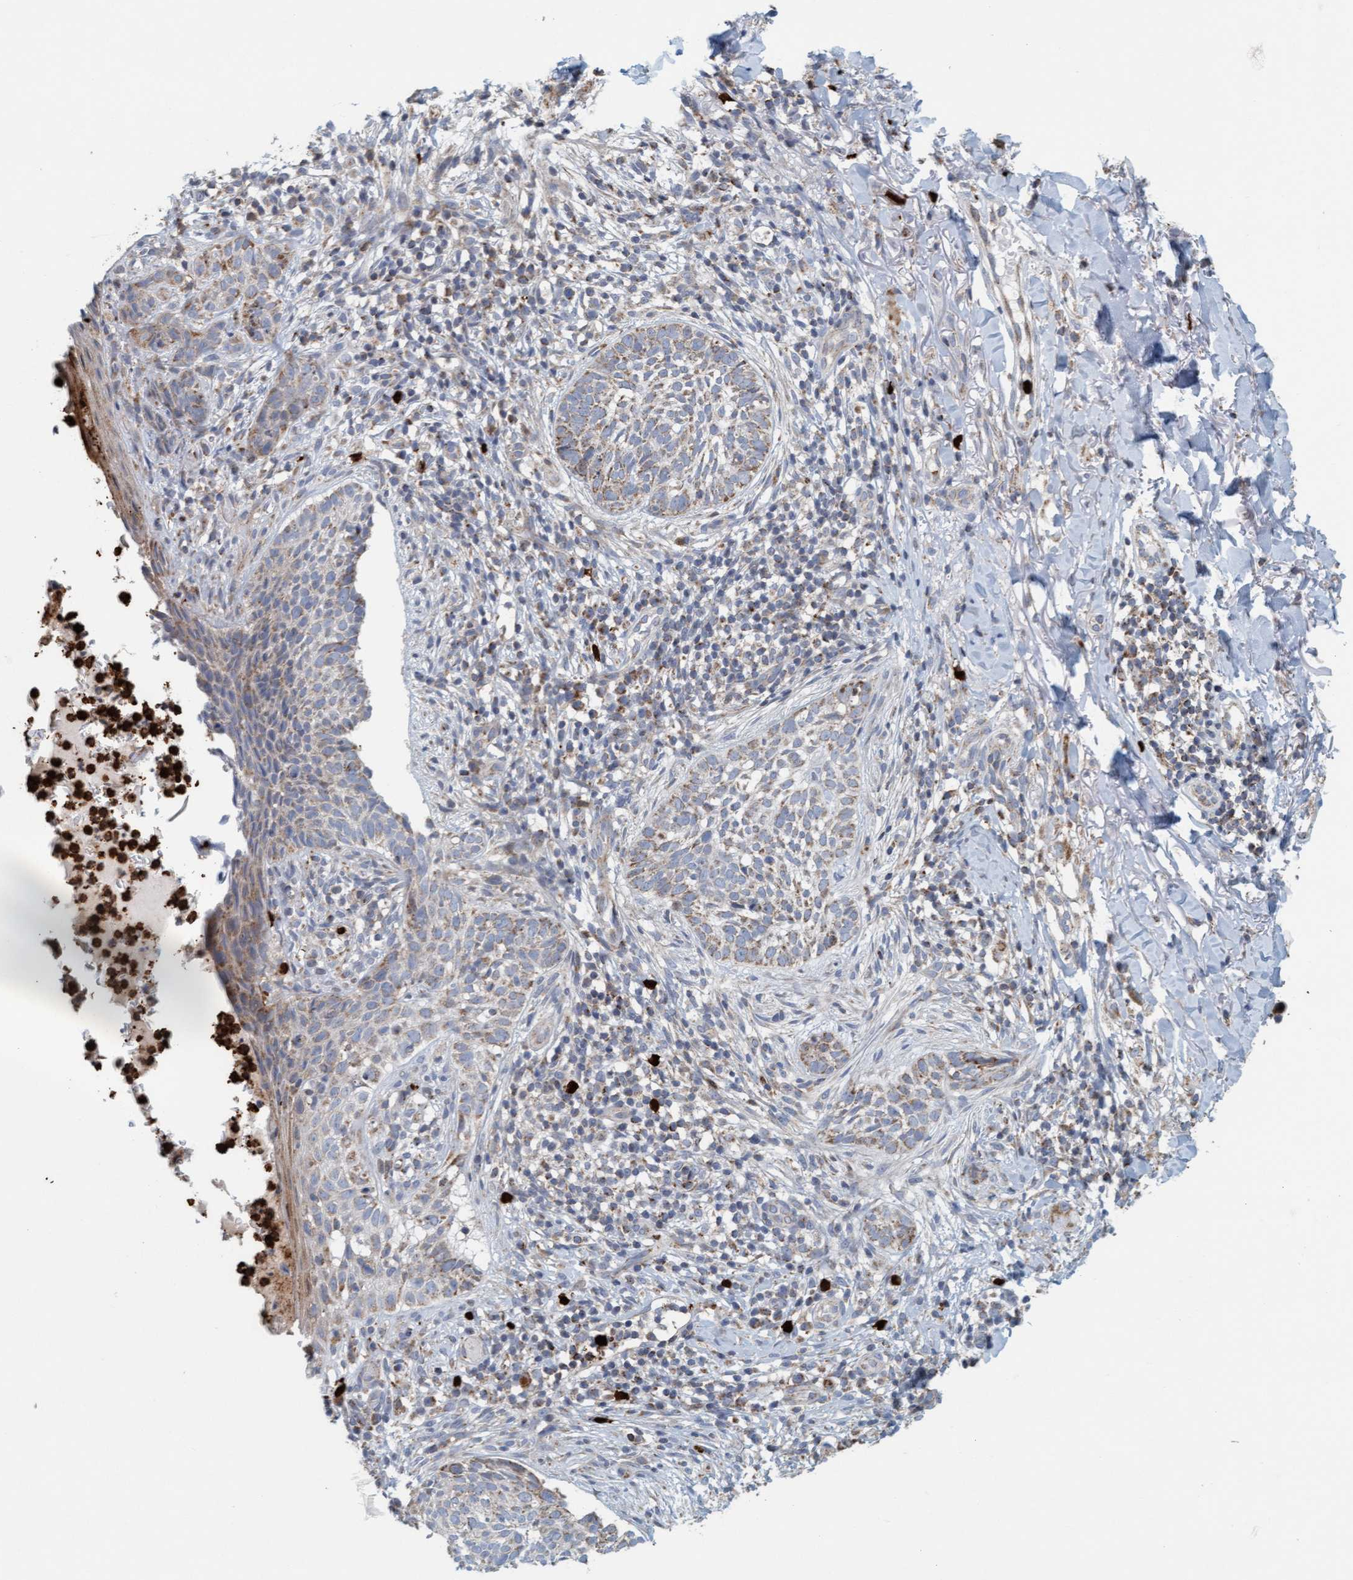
{"staining": {"intensity": "weak", "quantity": ">75%", "location": "cytoplasmic/membranous"}, "tissue": "skin cancer", "cell_type": "Tumor cells", "image_type": "cancer", "snomed": [{"axis": "morphology", "description": "Normal tissue, NOS"}, {"axis": "morphology", "description": "Basal cell carcinoma"}, {"axis": "topography", "description": "Skin"}], "caption": "IHC histopathology image of neoplastic tissue: human basal cell carcinoma (skin) stained using immunohistochemistry (IHC) shows low levels of weak protein expression localized specifically in the cytoplasmic/membranous of tumor cells, appearing as a cytoplasmic/membranous brown color.", "gene": "B9D1", "patient": {"sex": "male", "age": 67}}